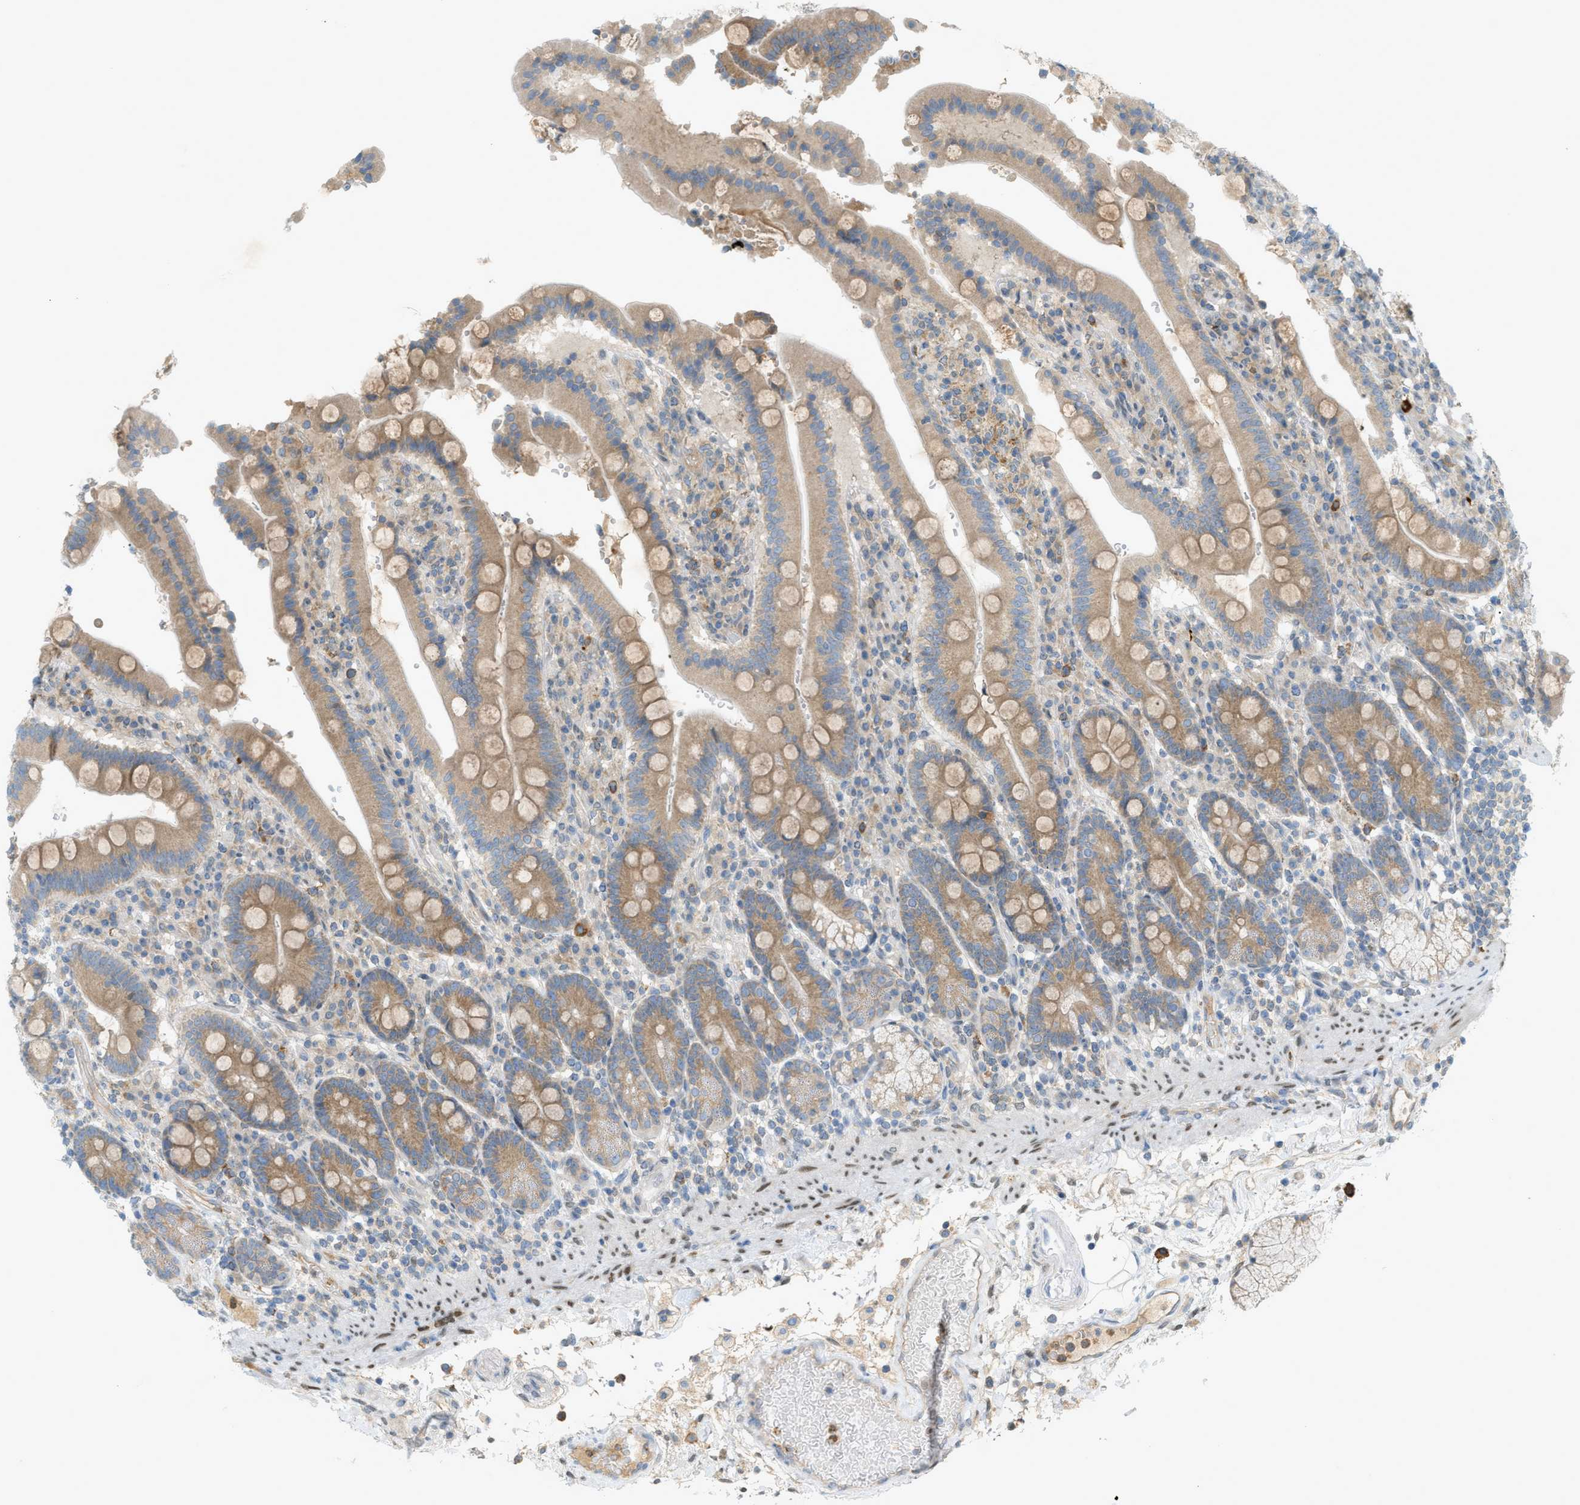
{"staining": {"intensity": "moderate", "quantity": "25%-75%", "location": "cytoplasmic/membranous"}, "tissue": "duodenum", "cell_type": "Glandular cells", "image_type": "normal", "snomed": [{"axis": "morphology", "description": "Normal tissue, NOS"}, {"axis": "topography", "description": "Small intestine, NOS"}], "caption": "This micrograph shows unremarkable duodenum stained with immunohistochemistry (IHC) to label a protein in brown. The cytoplasmic/membranous of glandular cells show moderate positivity for the protein. Nuclei are counter-stained blue.", "gene": "DYRK1A", "patient": {"sex": "female", "age": 71}}